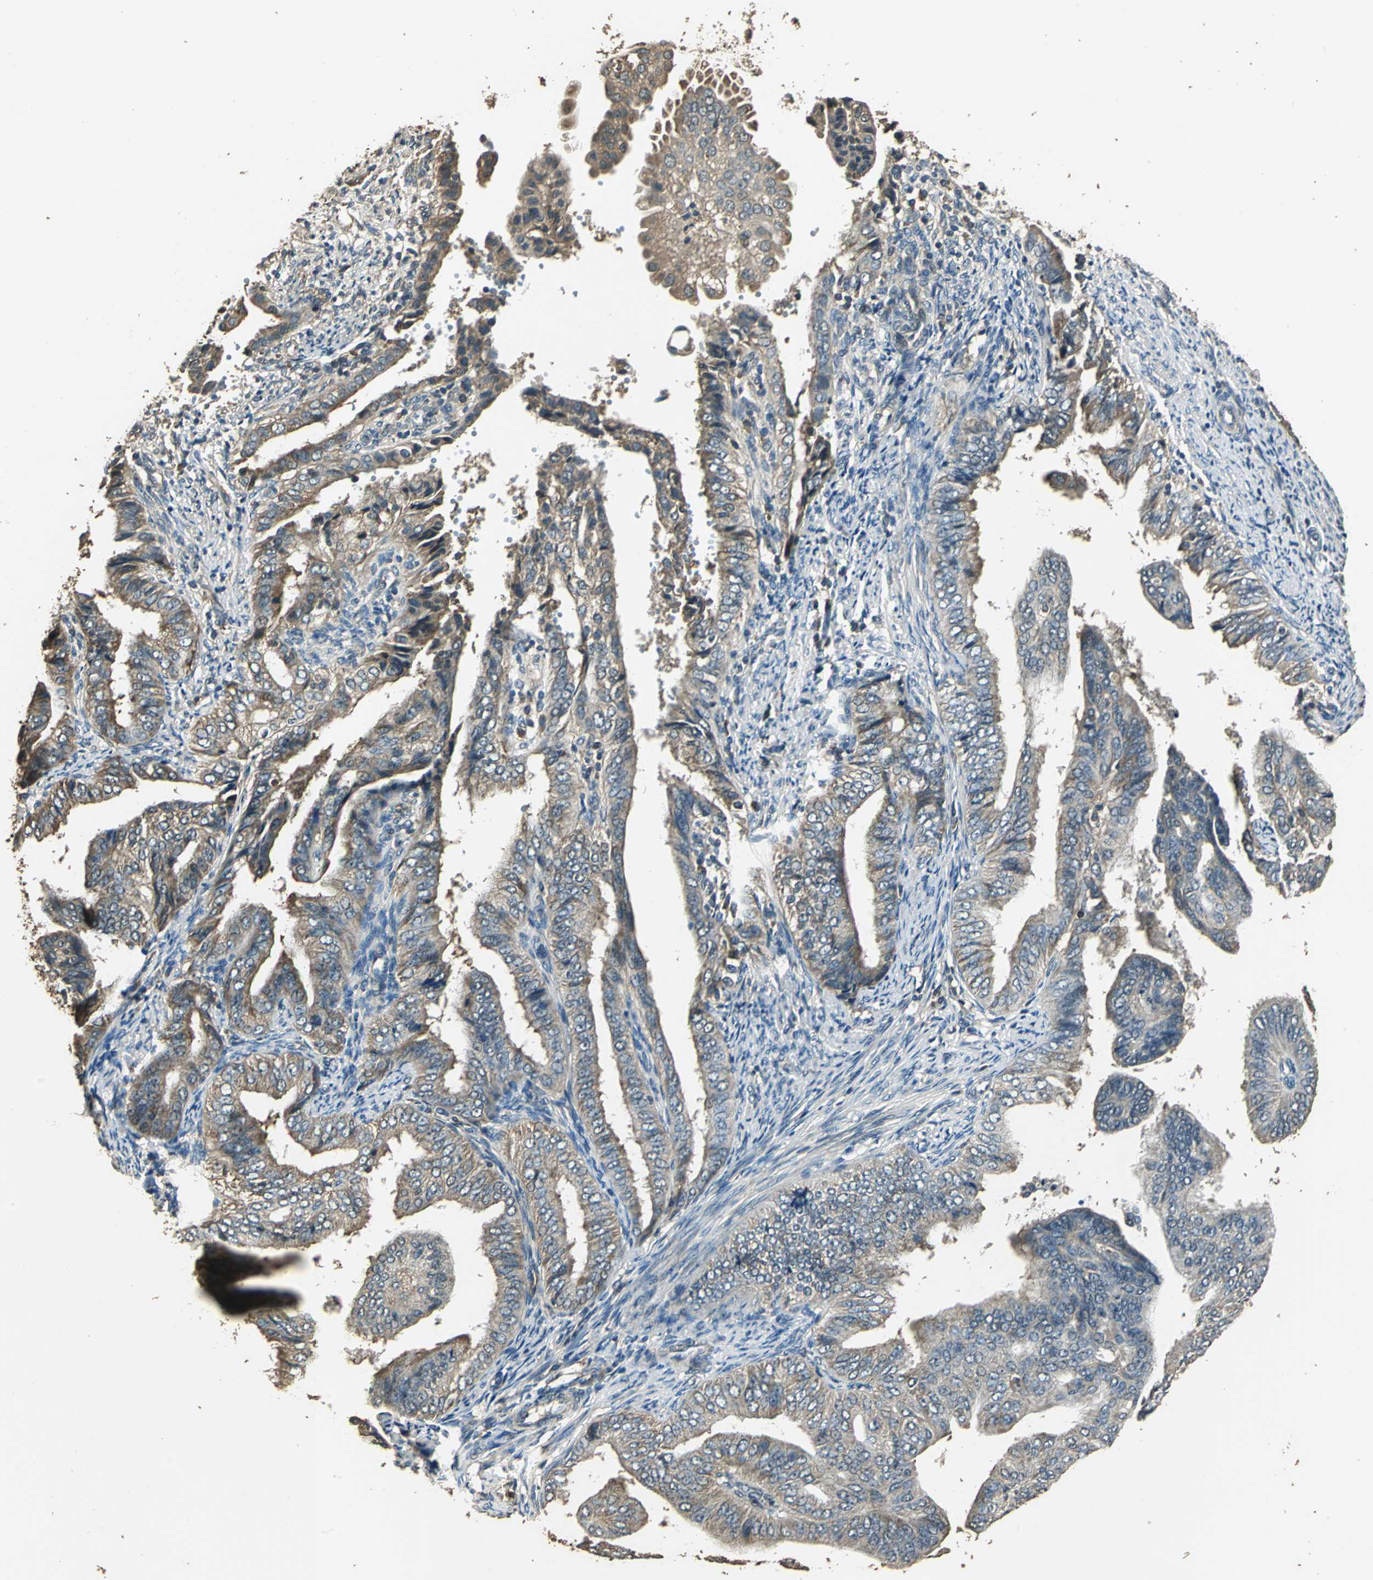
{"staining": {"intensity": "moderate", "quantity": ">75%", "location": "cytoplasmic/membranous"}, "tissue": "endometrial cancer", "cell_type": "Tumor cells", "image_type": "cancer", "snomed": [{"axis": "morphology", "description": "Adenocarcinoma, NOS"}, {"axis": "topography", "description": "Endometrium"}], "caption": "Moderate cytoplasmic/membranous protein staining is present in approximately >75% of tumor cells in adenocarcinoma (endometrial).", "gene": "TMPRSS4", "patient": {"sex": "female", "age": 58}}